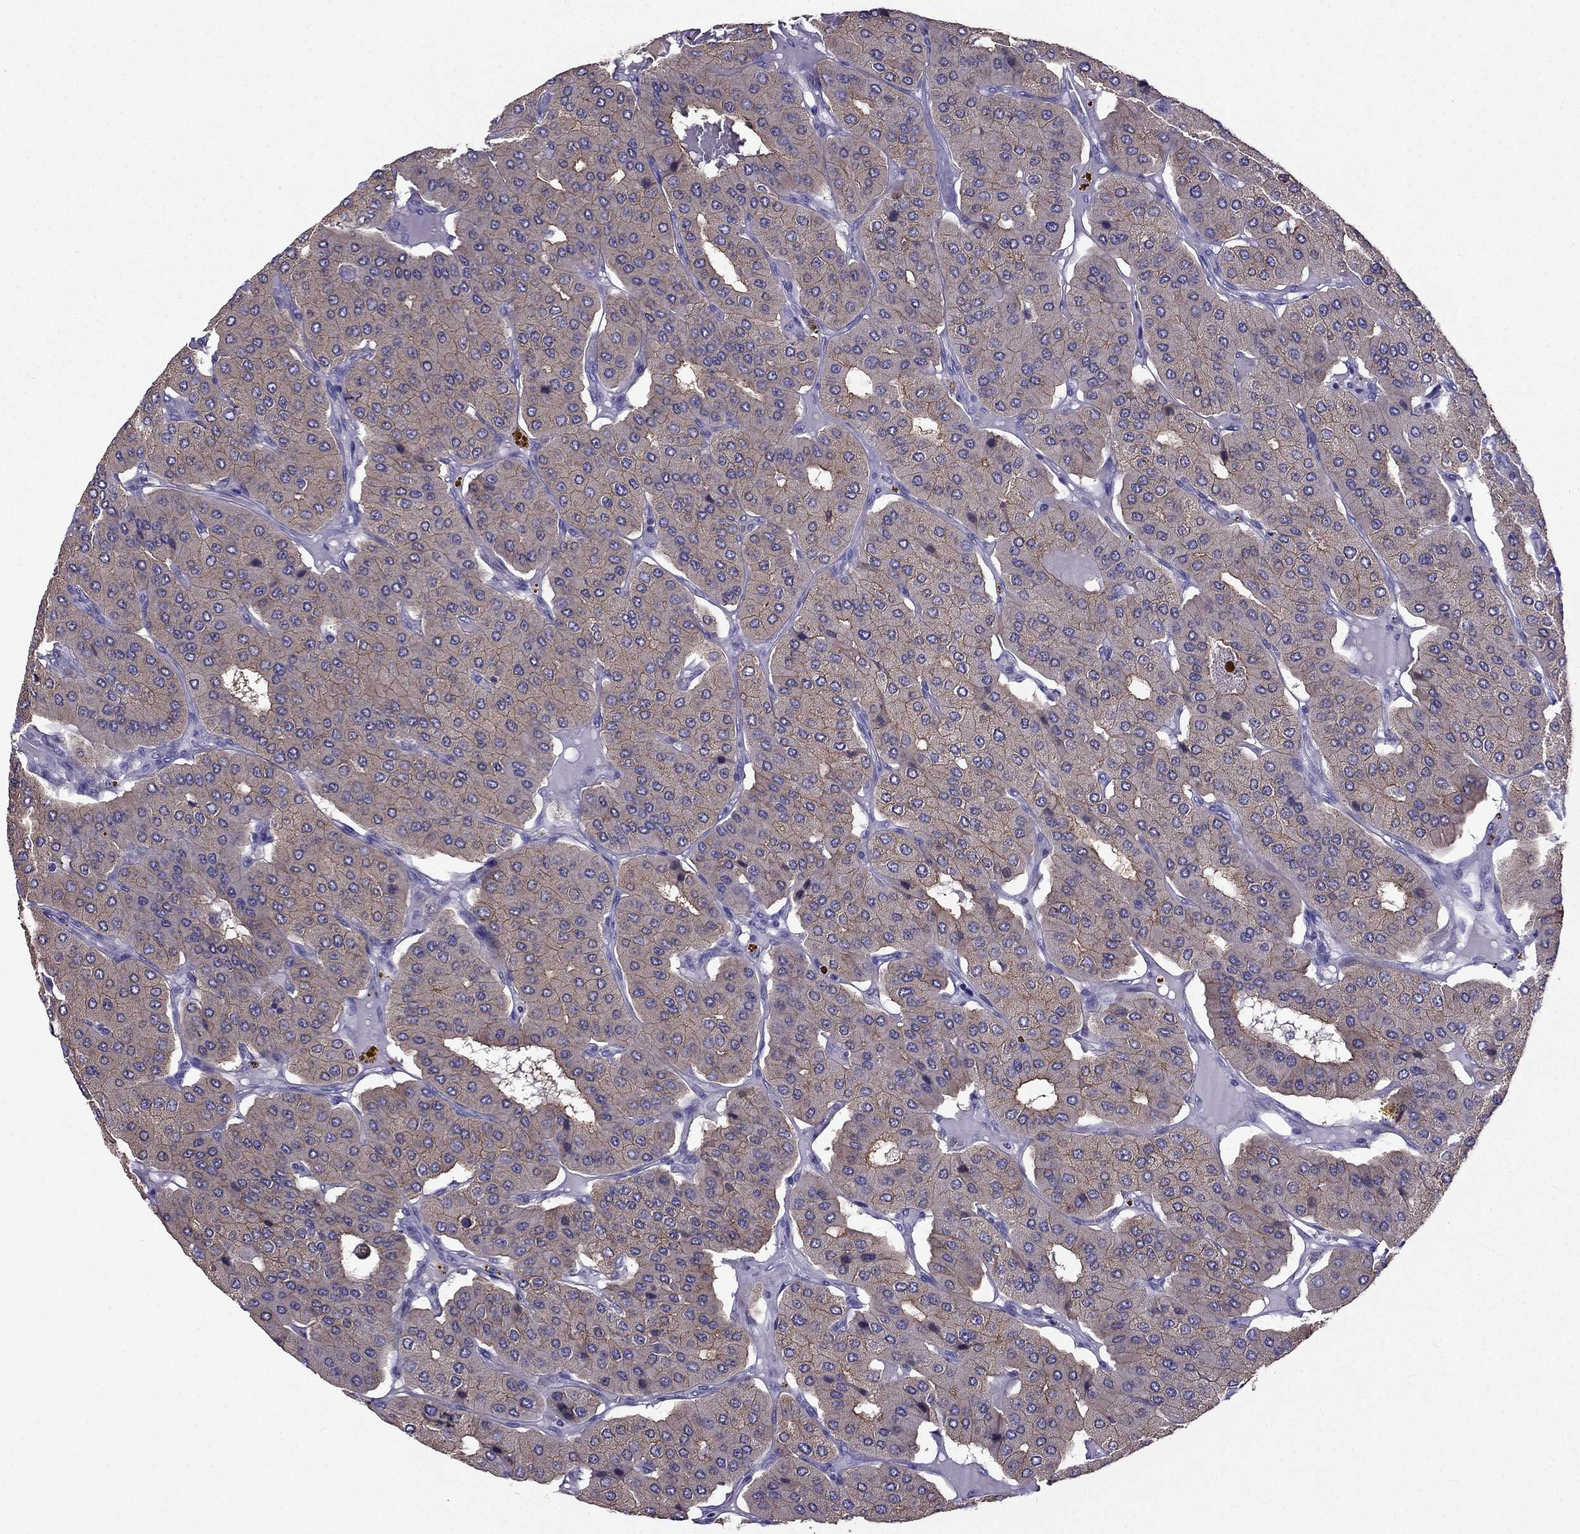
{"staining": {"intensity": "strong", "quantity": "25%-75%", "location": "cytoplasmic/membranous"}, "tissue": "parathyroid gland", "cell_type": "Glandular cells", "image_type": "normal", "snomed": [{"axis": "morphology", "description": "Normal tissue, NOS"}, {"axis": "morphology", "description": "Adenoma, NOS"}, {"axis": "topography", "description": "Parathyroid gland"}], "caption": "Parathyroid gland stained with immunohistochemistry exhibits strong cytoplasmic/membranous staining in about 25%-75% of glandular cells. (DAB IHC, brown staining for protein, blue staining for nuclei).", "gene": "AAK1", "patient": {"sex": "female", "age": 86}}